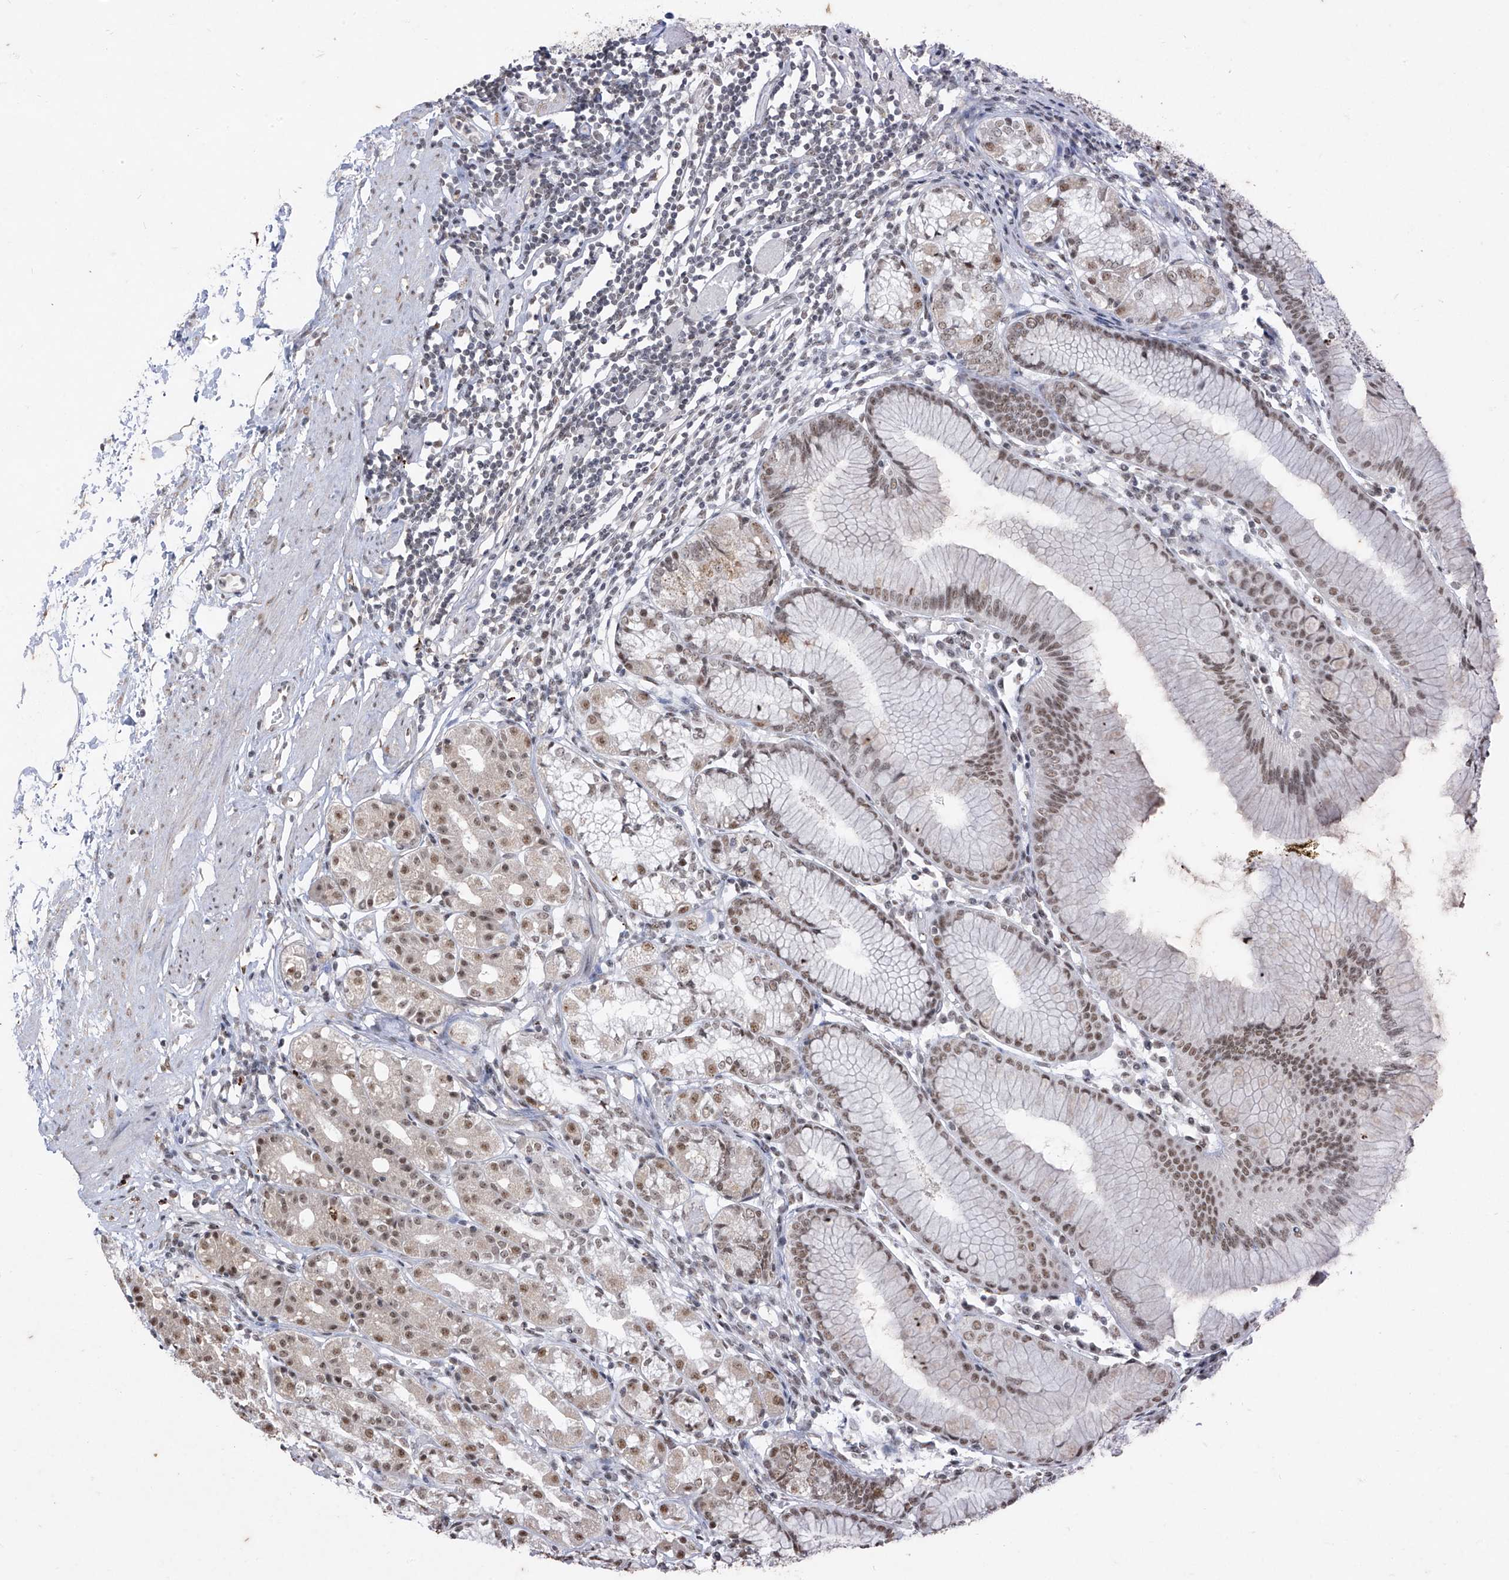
{"staining": {"intensity": "moderate", "quantity": ">75%", "location": "nuclear"}, "tissue": "stomach", "cell_type": "Glandular cells", "image_type": "normal", "snomed": [{"axis": "morphology", "description": "Normal tissue, NOS"}, {"axis": "topography", "description": "Stomach"}], "caption": "Glandular cells exhibit moderate nuclear staining in about >75% of cells in normal stomach. The staining was performed using DAB (3,3'-diaminobenzidine), with brown indicating positive protein expression. Nuclei are stained blue with hematoxylin.", "gene": "TFEC", "patient": {"sex": "female", "age": 57}}